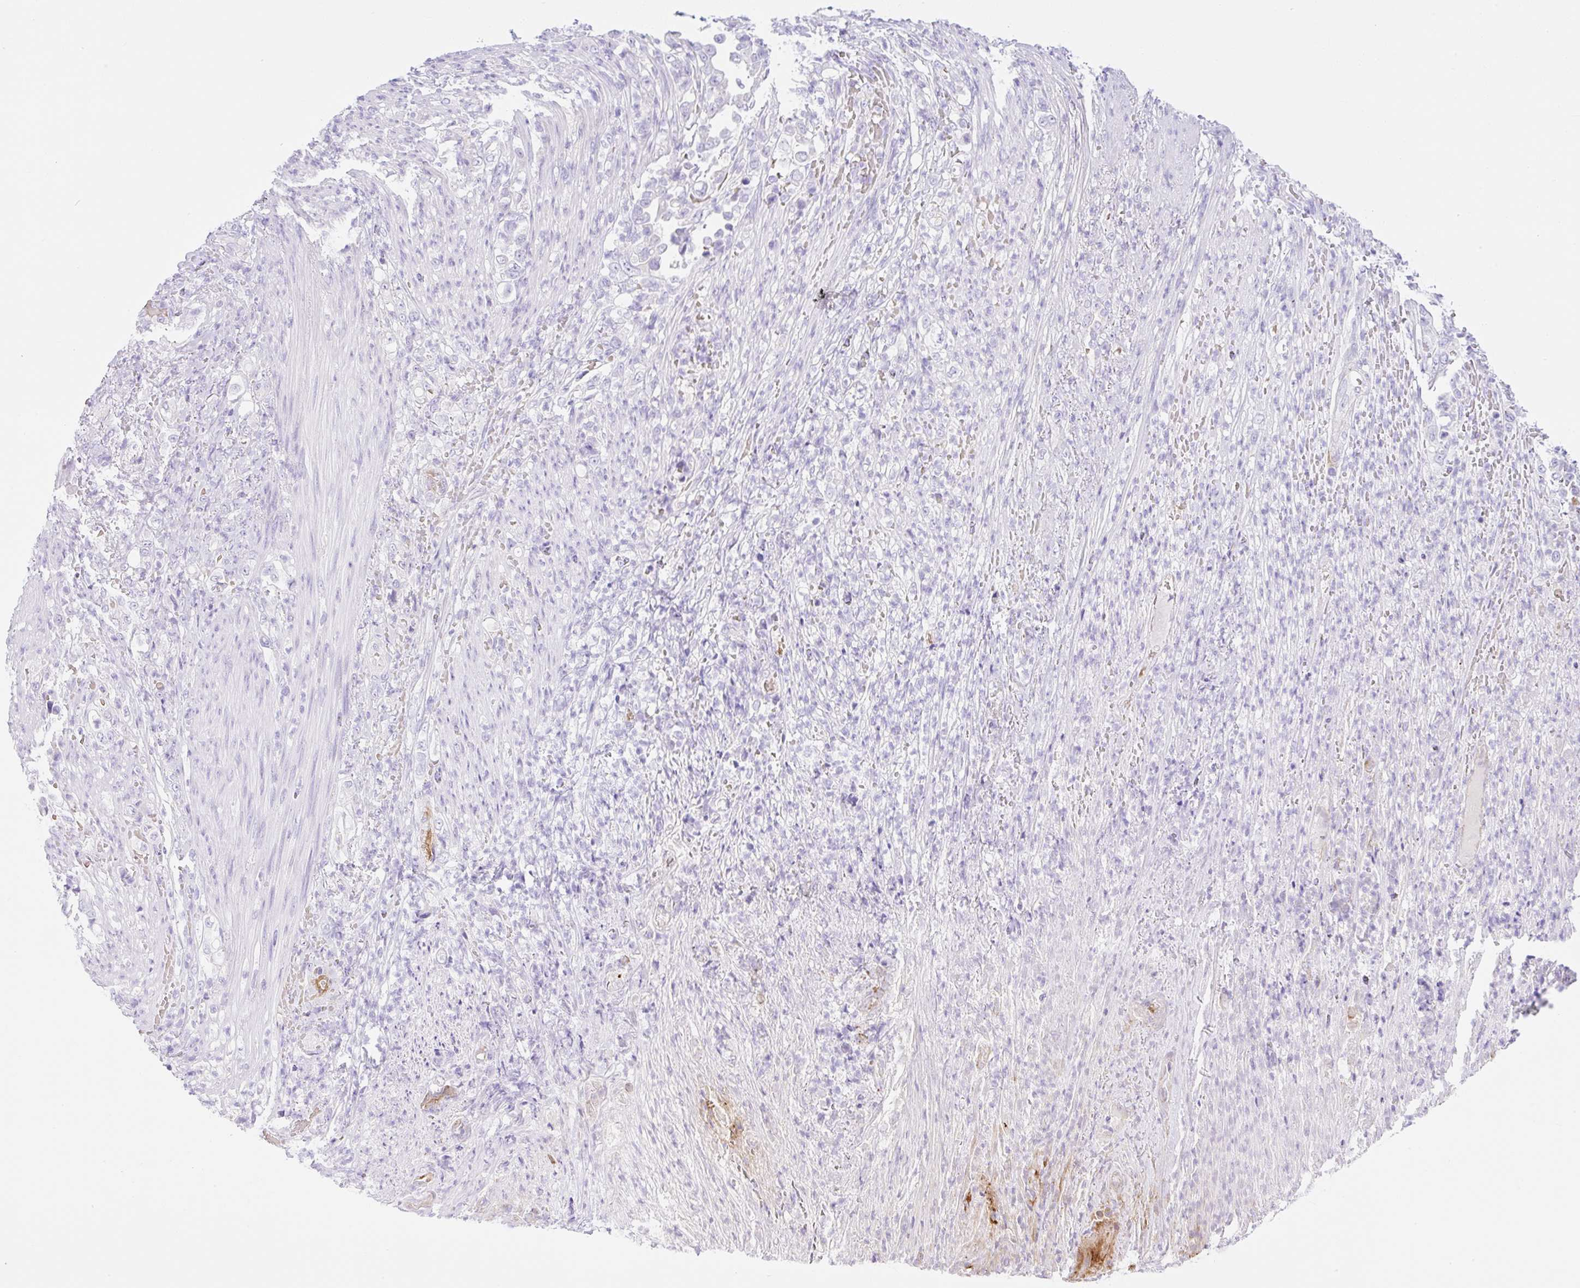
{"staining": {"intensity": "negative", "quantity": "none", "location": "none"}, "tissue": "stomach cancer", "cell_type": "Tumor cells", "image_type": "cancer", "snomed": [{"axis": "morphology", "description": "Normal tissue, NOS"}, {"axis": "morphology", "description": "Adenocarcinoma, NOS"}, {"axis": "topography", "description": "Stomach"}], "caption": "Immunohistochemistry histopathology image of neoplastic tissue: human stomach adenocarcinoma stained with DAB (3,3'-diaminobenzidine) demonstrates no significant protein staining in tumor cells.", "gene": "CDX1", "patient": {"sex": "female", "age": 79}}